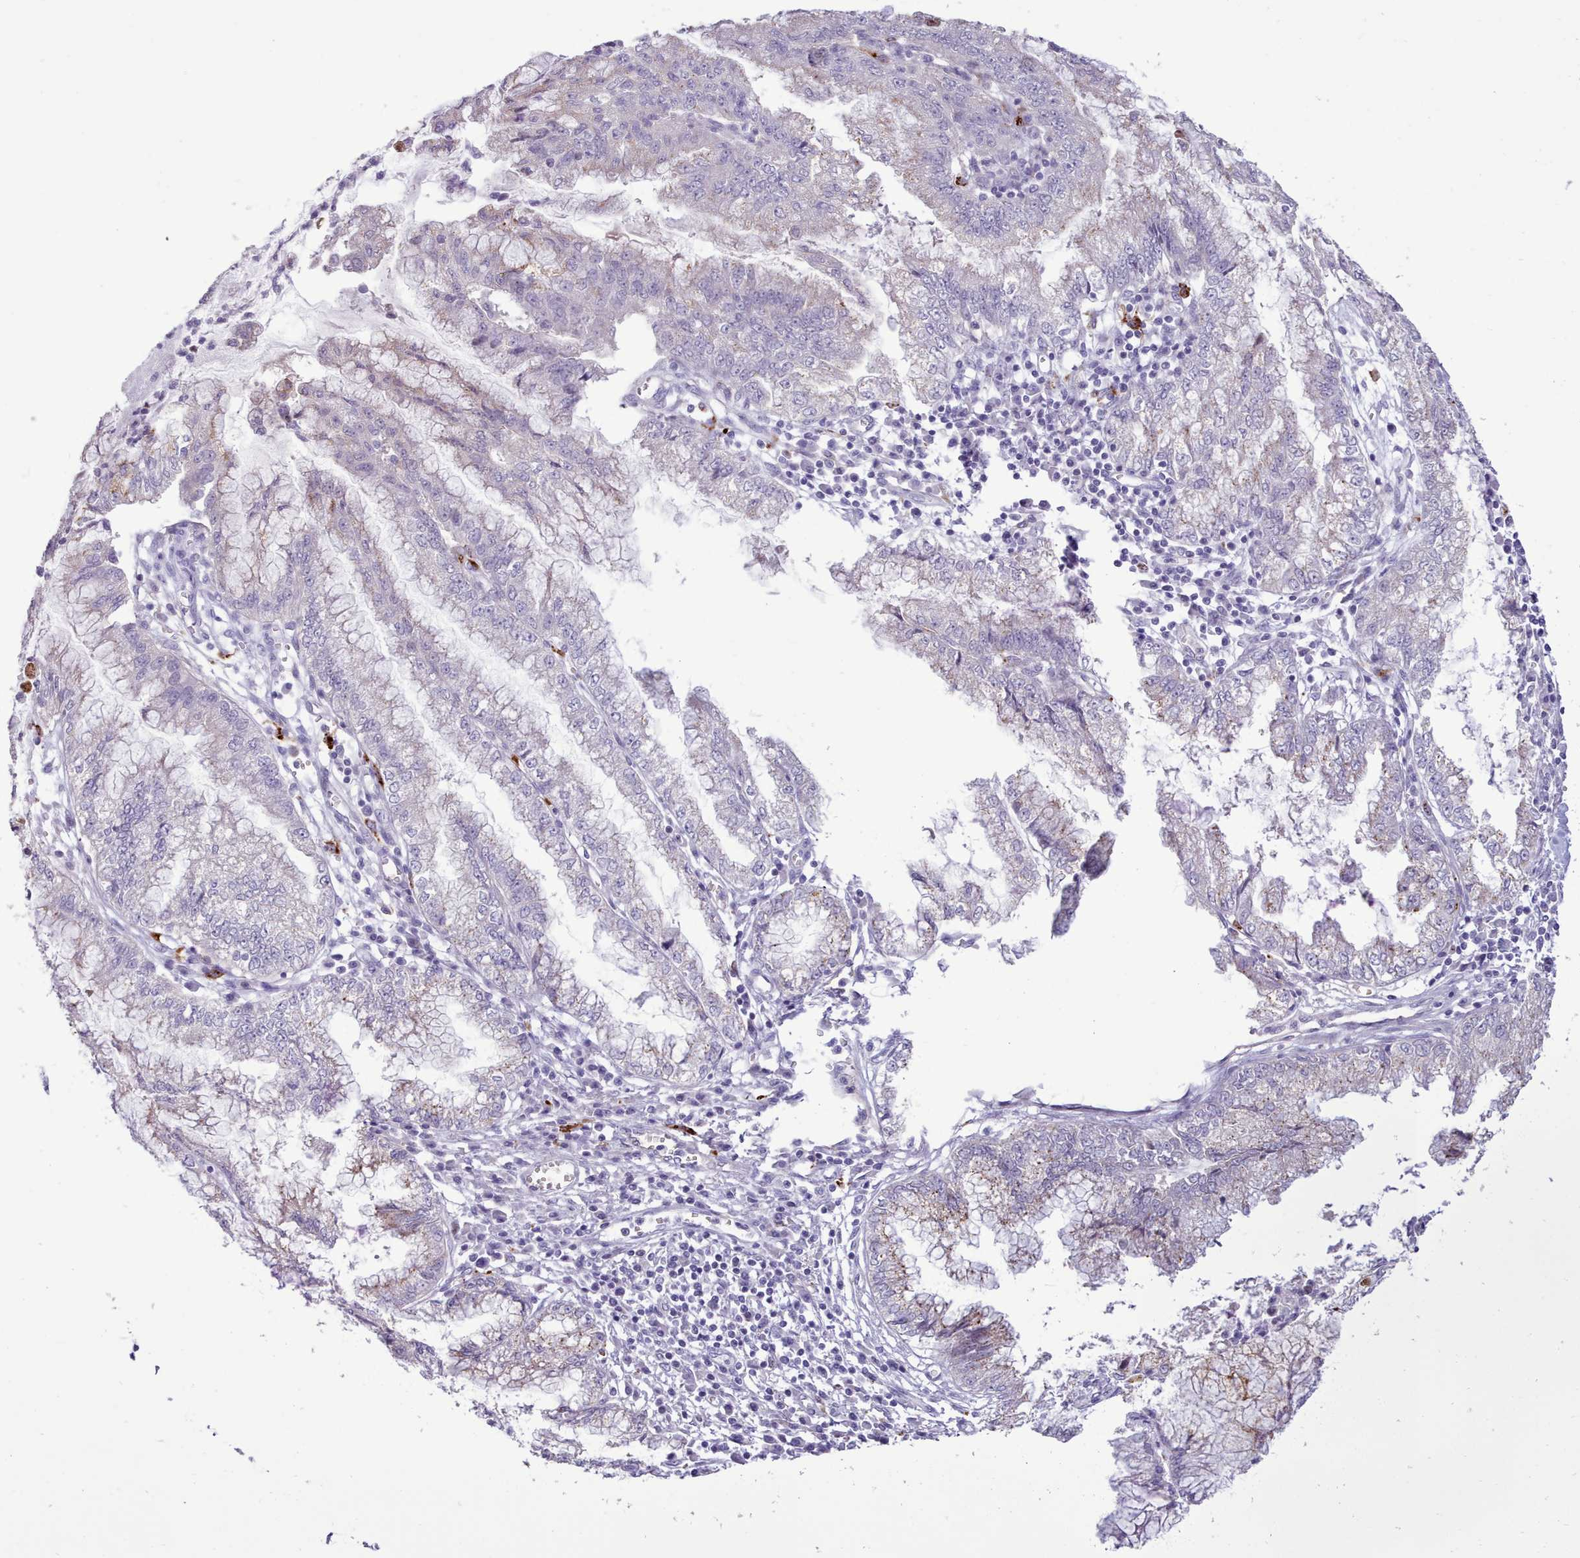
{"staining": {"intensity": "moderate", "quantity": "<25%", "location": "cytoplasmic/membranous"}, "tissue": "pancreatic cancer", "cell_type": "Tumor cells", "image_type": "cancer", "snomed": [{"axis": "morphology", "description": "Adenocarcinoma, NOS"}, {"axis": "topography", "description": "Pancreas"}], "caption": "Pancreatic adenocarcinoma stained with immunohistochemistry demonstrates moderate cytoplasmic/membranous staining in approximately <25% of tumor cells. The staining was performed using DAB, with brown indicating positive protein expression. Nuclei are stained blue with hematoxylin.", "gene": "SRD5A1", "patient": {"sex": "male", "age": 73}}